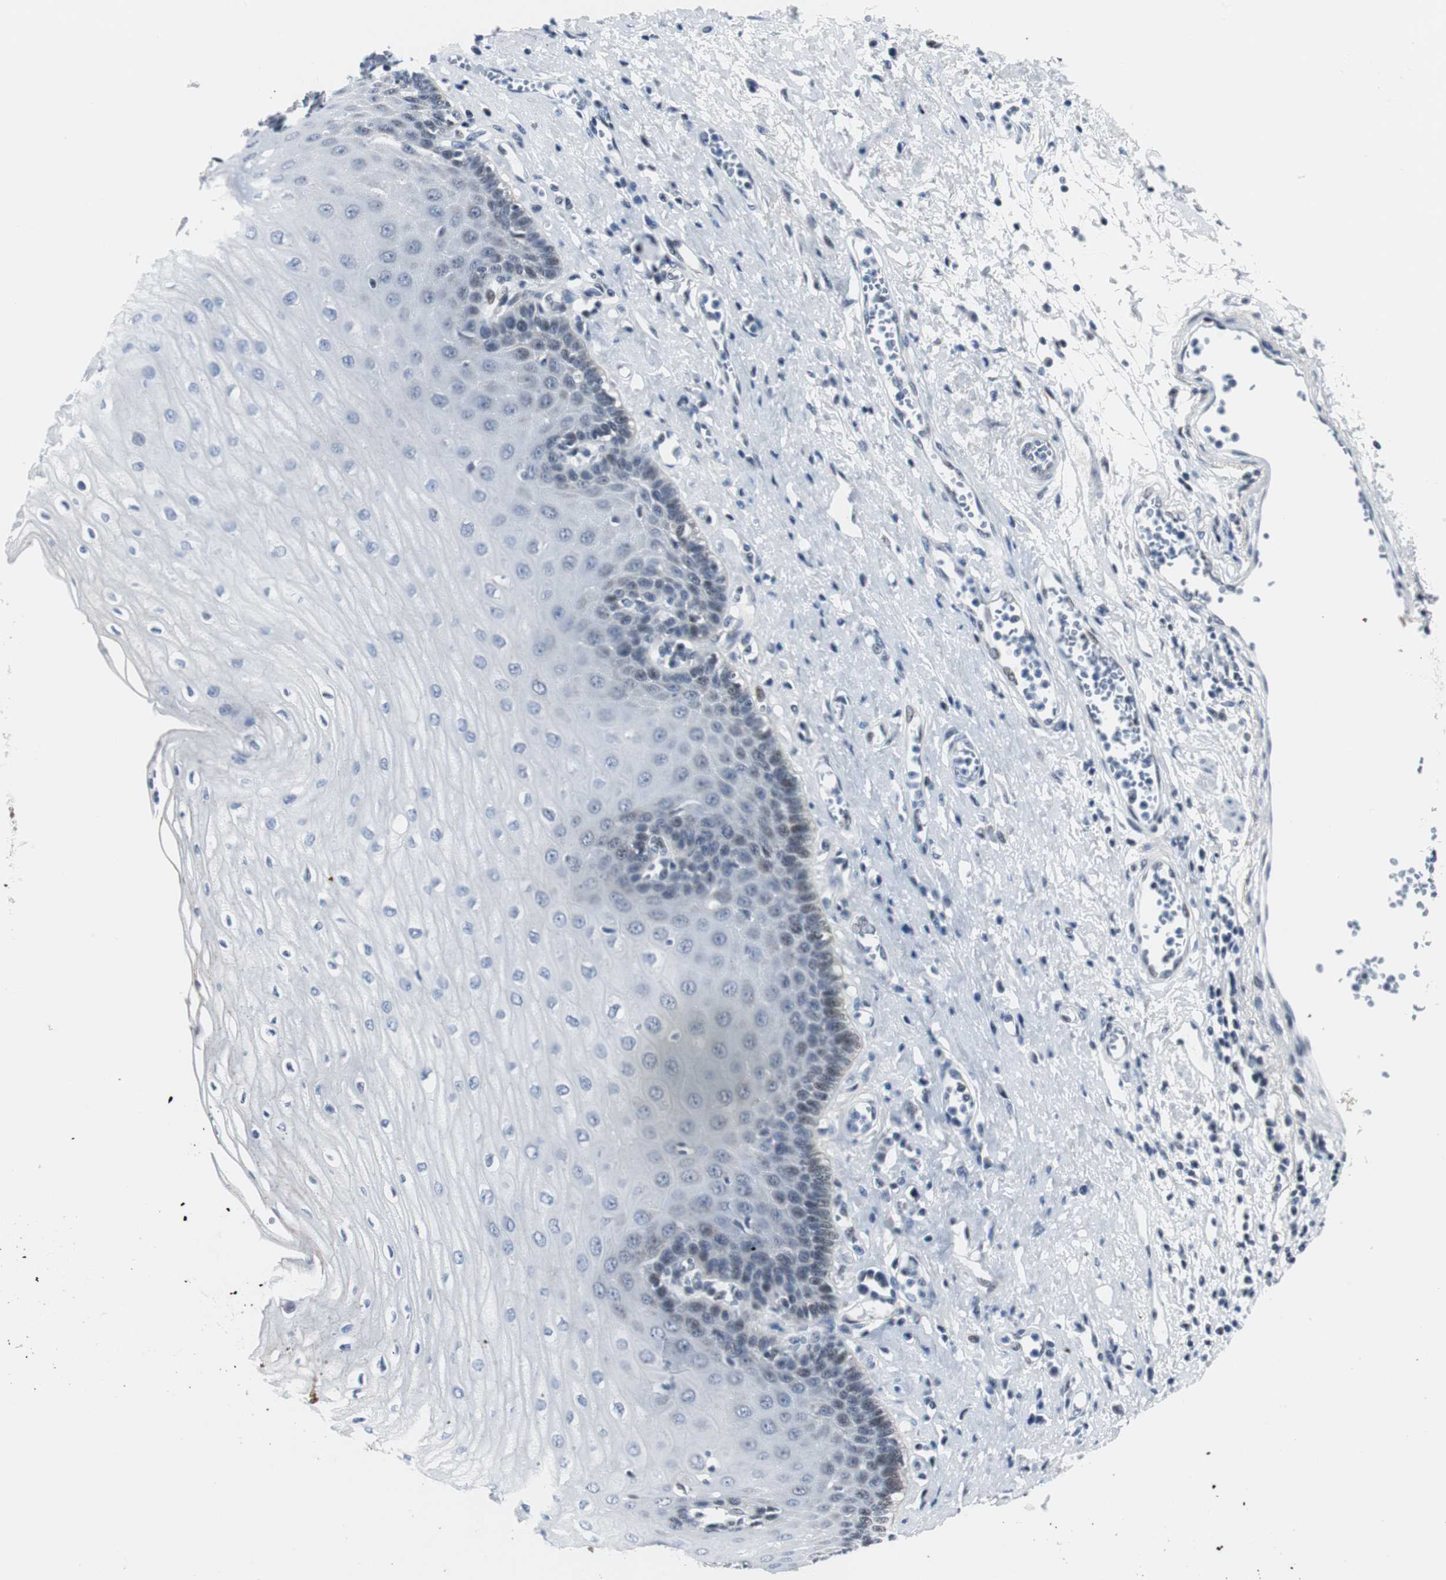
{"staining": {"intensity": "weak", "quantity": "<25%", "location": "nuclear"}, "tissue": "esophagus", "cell_type": "Squamous epithelial cells", "image_type": "normal", "snomed": [{"axis": "morphology", "description": "Normal tissue, NOS"}, {"axis": "morphology", "description": "Squamous cell carcinoma, NOS"}, {"axis": "topography", "description": "Esophagus"}], "caption": "This is a histopathology image of immunohistochemistry staining of unremarkable esophagus, which shows no positivity in squamous epithelial cells. (DAB (3,3'-diaminobenzidine) IHC, high magnification).", "gene": "MTA1", "patient": {"sex": "male", "age": 65}}